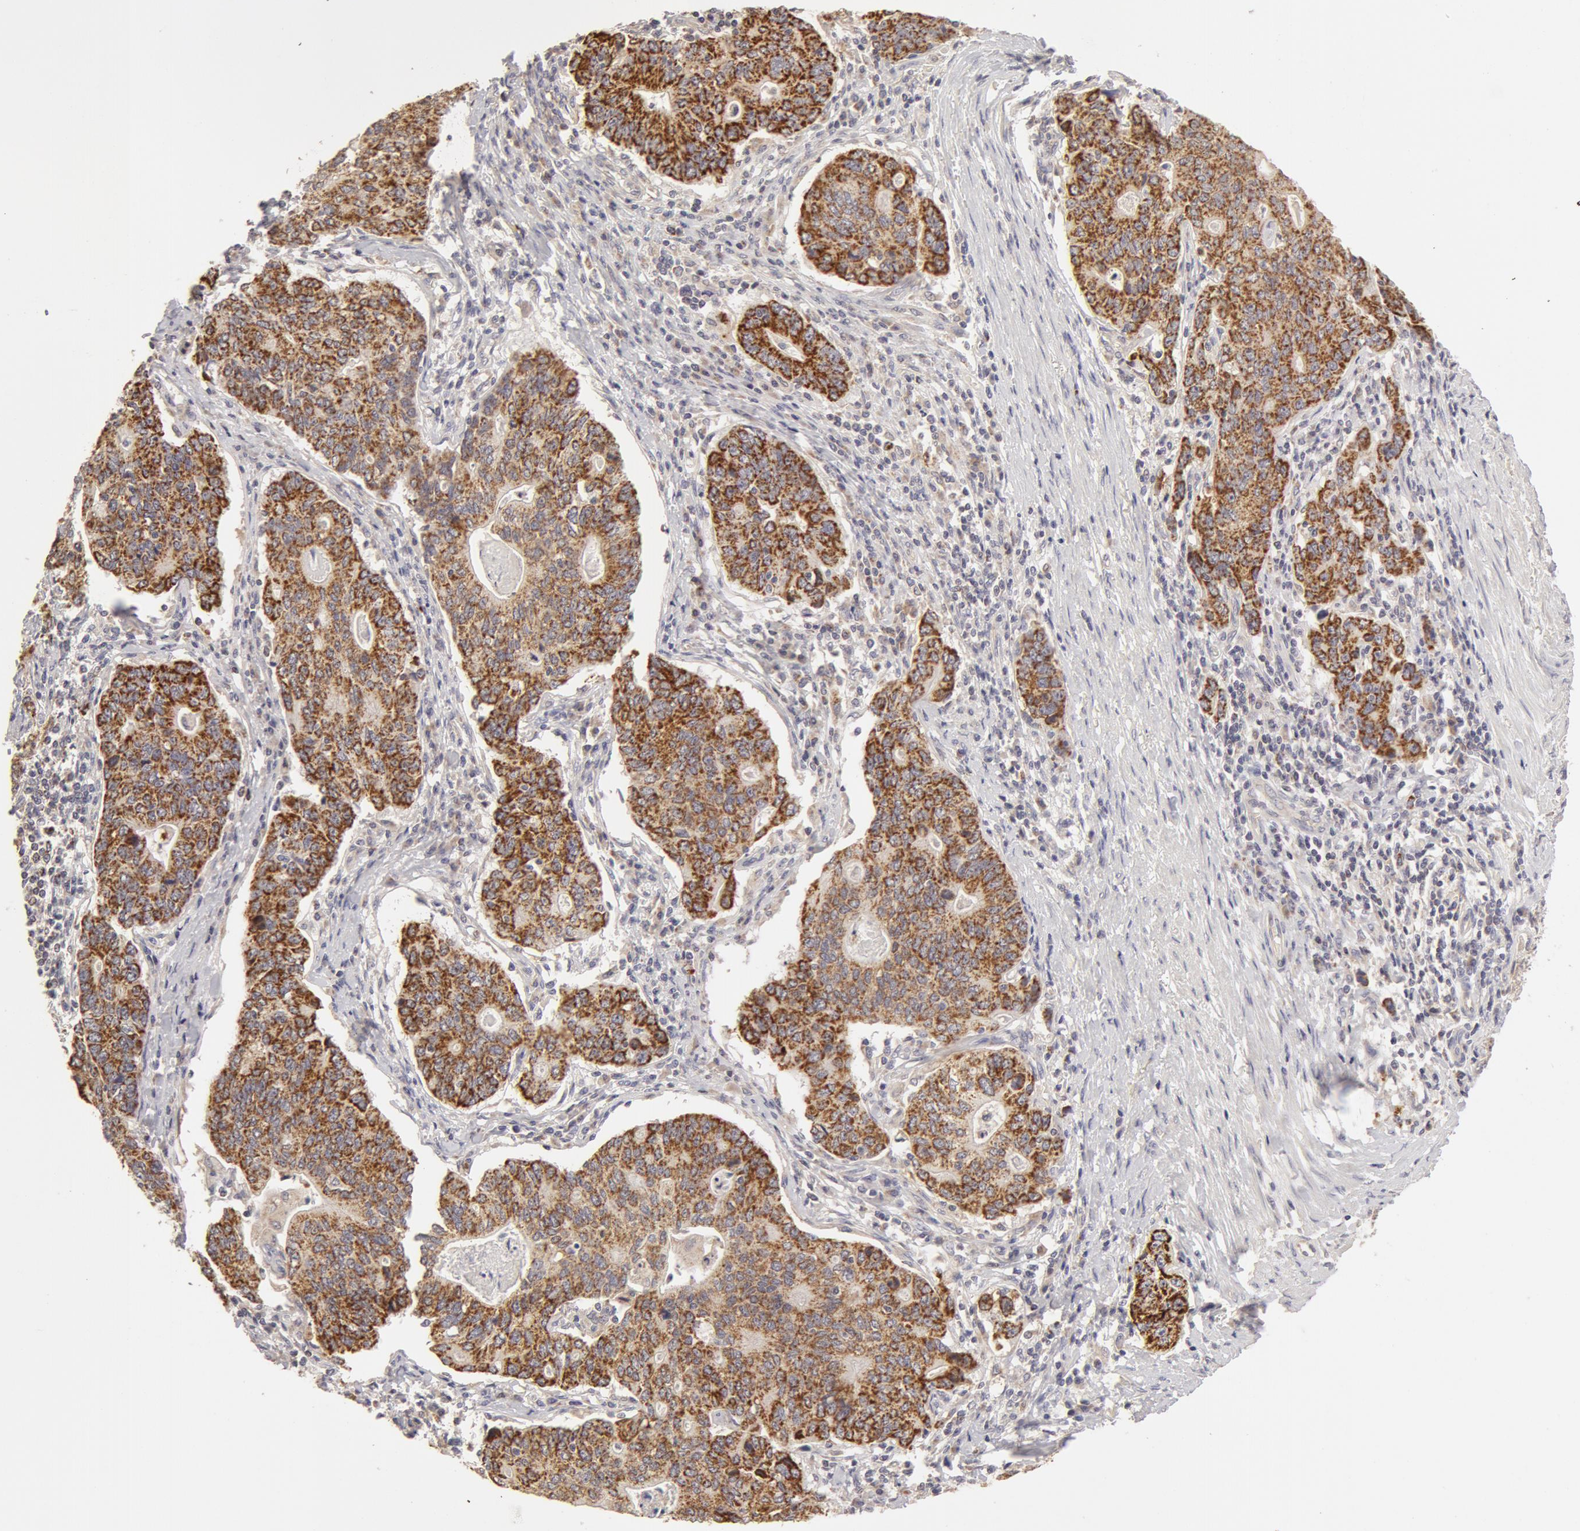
{"staining": {"intensity": "moderate", "quantity": ">75%", "location": "cytoplasmic/membranous"}, "tissue": "stomach cancer", "cell_type": "Tumor cells", "image_type": "cancer", "snomed": [{"axis": "morphology", "description": "Adenocarcinoma, NOS"}, {"axis": "topography", "description": "Esophagus"}, {"axis": "topography", "description": "Stomach"}], "caption": "Human stomach cancer (adenocarcinoma) stained for a protein (brown) reveals moderate cytoplasmic/membranous positive expression in about >75% of tumor cells.", "gene": "ADPRH", "patient": {"sex": "male", "age": 74}}